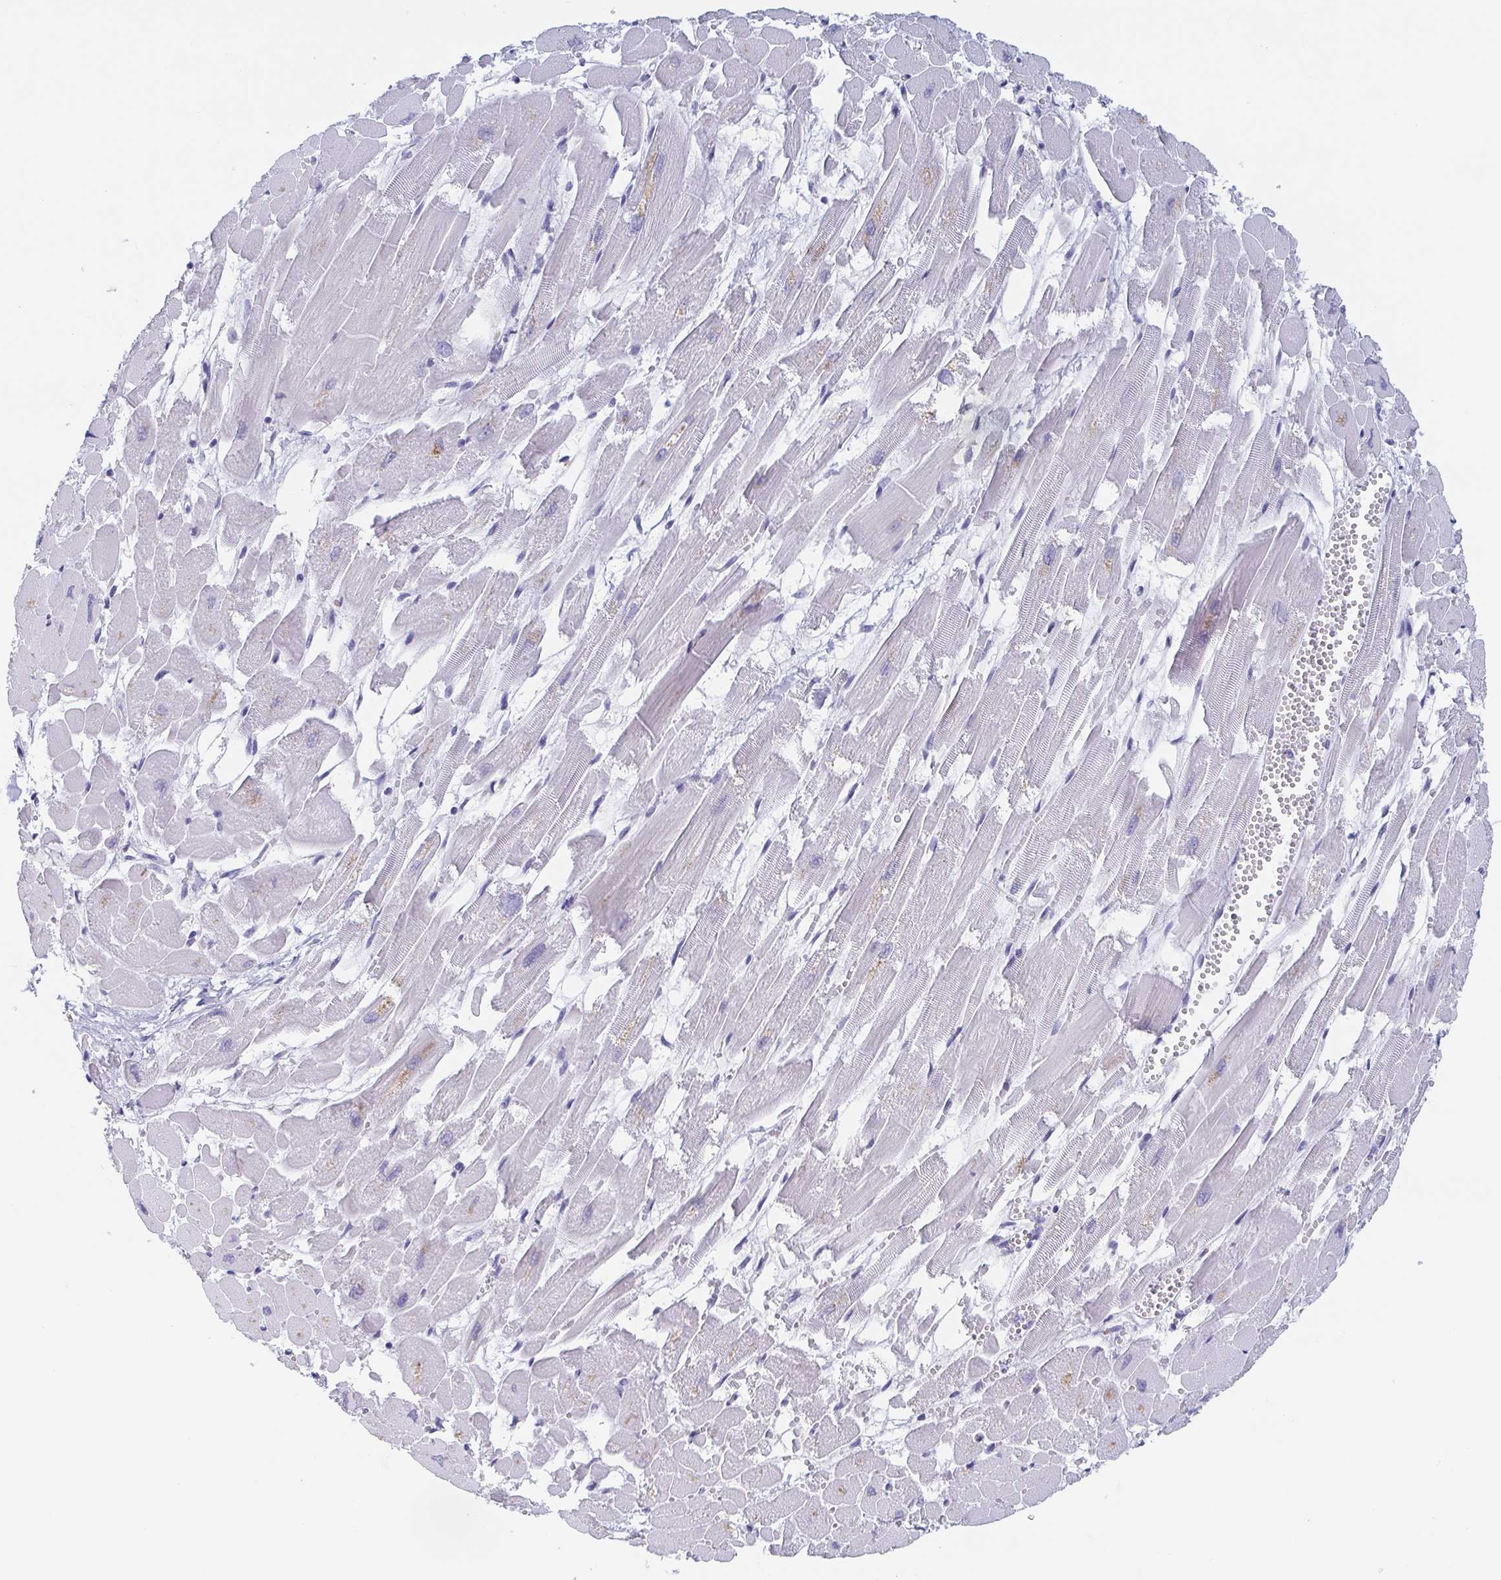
{"staining": {"intensity": "negative", "quantity": "none", "location": "none"}, "tissue": "heart muscle", "cell_type": "Cardiomyocytes", "image_type": "normal", "snomed": [{"axis": "morphology", "description": "Normal tissue, NOS"}, {"axis": "topography", "description": "Heart"}], "caption": "Immunohistochemical staining of benign heart muscle displays no significant positivity in cardiomyocytes.", "gene": "REG4", "patient": {"sex": "female", "age": 52}}